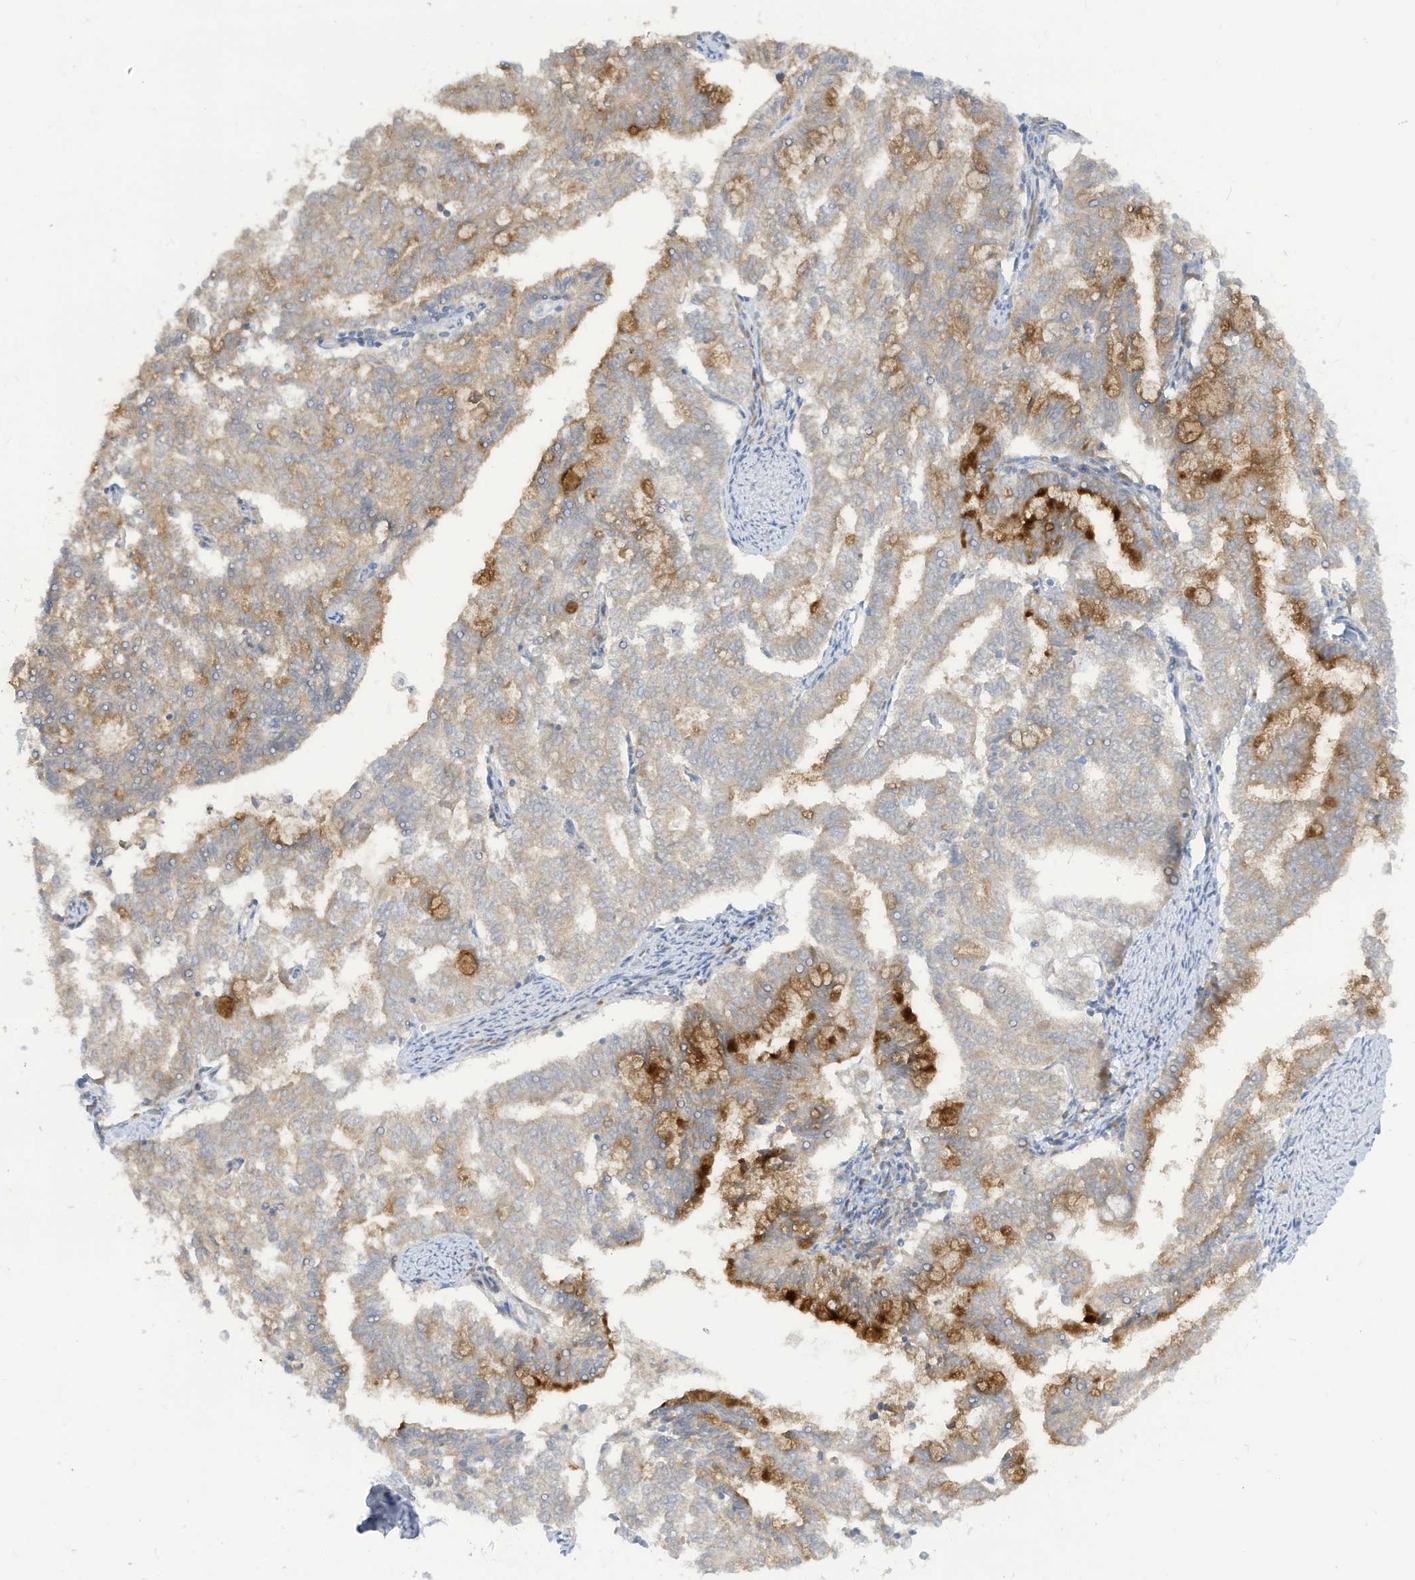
{"staining": {"intensity": "moderate", "quantity": "<25%", "location": "cytoplasmic/membranous"}, "tissue": "endometrial cancer", "cell_type": "Tumor cells", "image_type": "cancer", "snomed": [{"axis": "morphology", "description": "Adenocarcinoma, NOS"}, {"axis": "topography", "description": "Endometrium"}], "caption": "Immunohistochemical staining of human endometrial adenocarcinoma reveals moderate cytoplasmic/membranous protein staining in approximately <25% of tumor cells.", "gene": "LRRN2", "patient": {"sex": "female", "age": 79}}